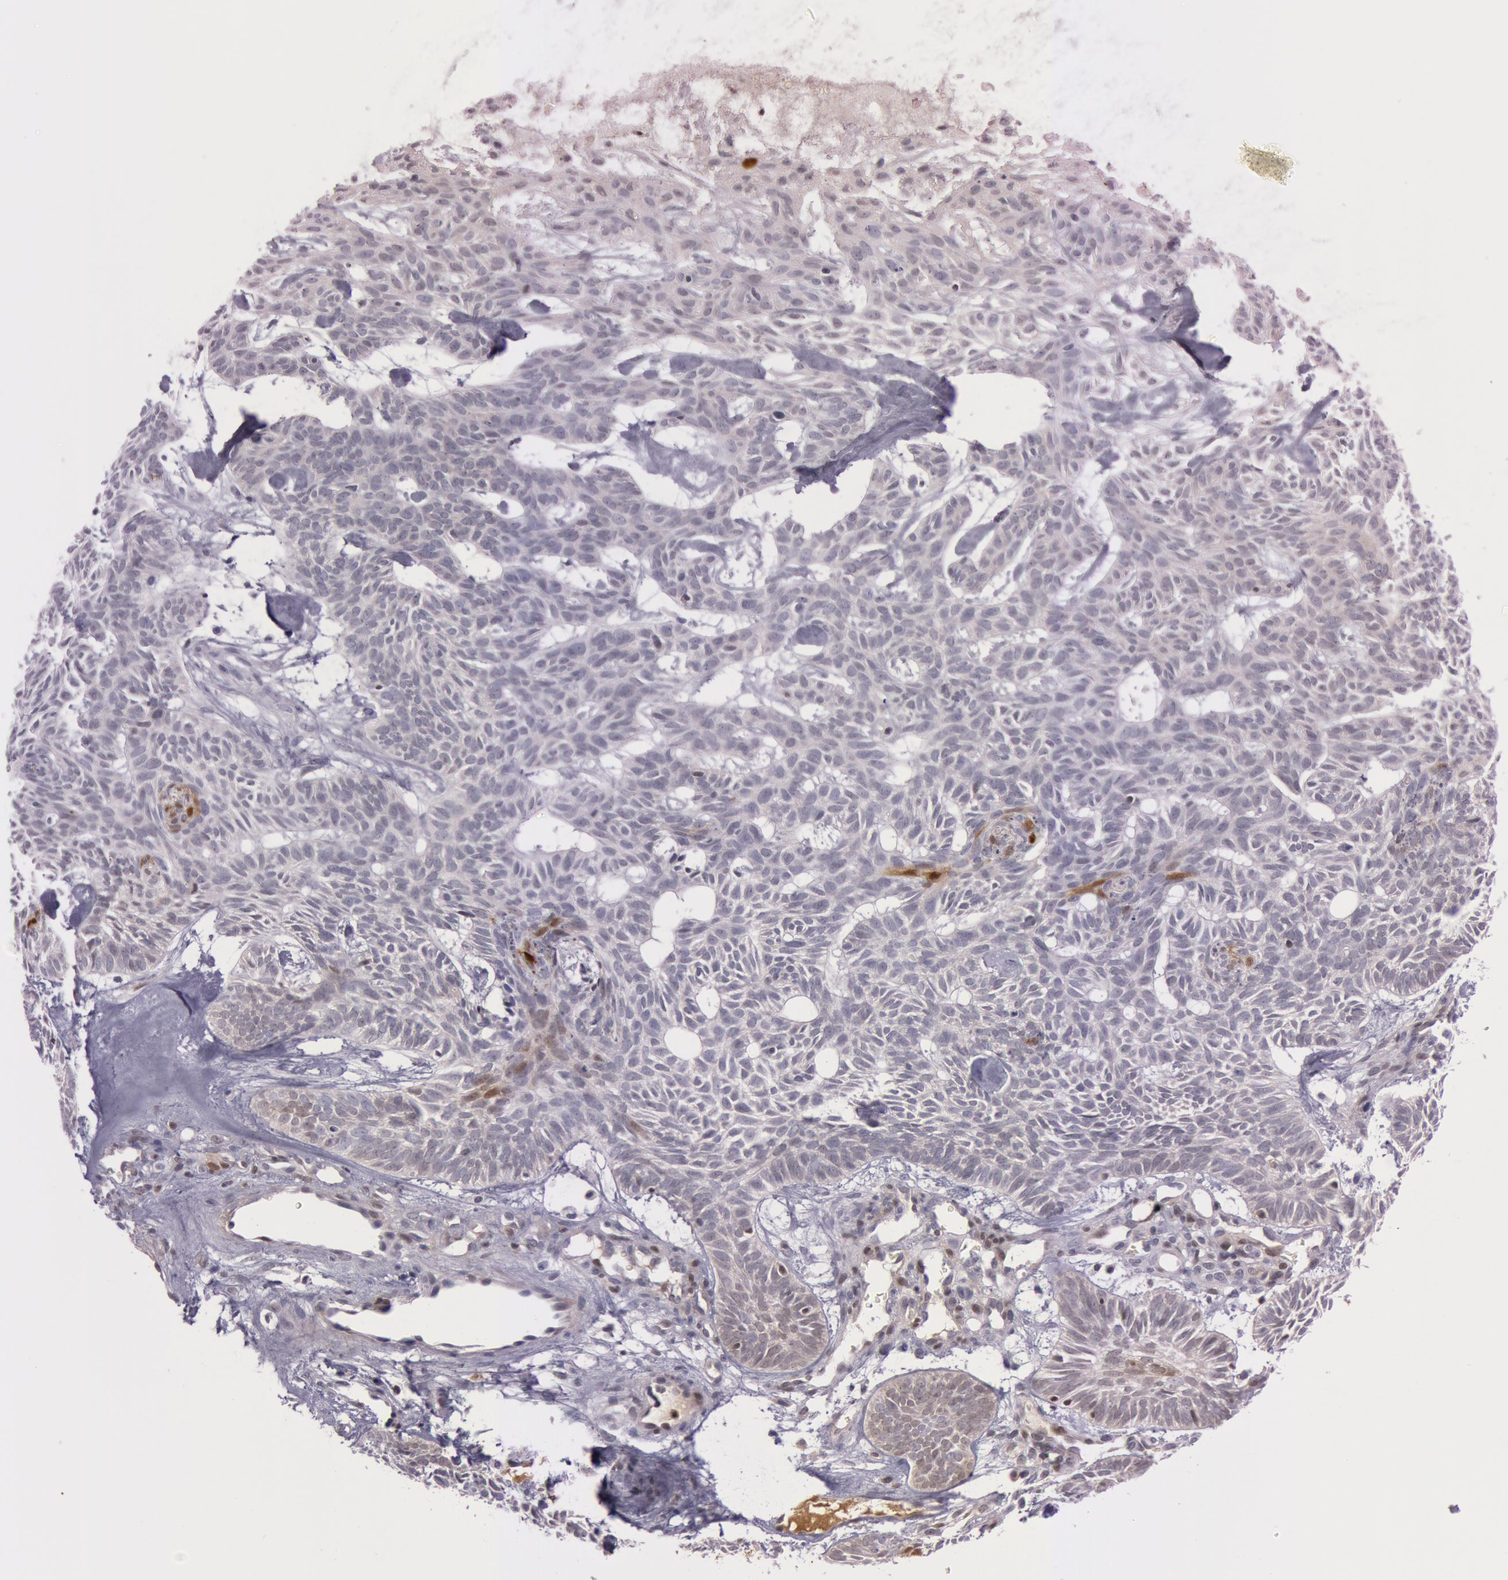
{"staining": {"intensity": "negative", "quantity": "none", "location": "none"}, "tissue": "skin cancer", "cell_type": "Tumor cells", "image_type": "cancer", "snomed": [{"axis": "morphology", "description": "Basal cell carcinoma"}, {"axis": "topography", "description": "Skin"}], "caption": "DAB (3,3'-diaminobenzidine) immunohistochemical staining of human skin cancer demonstrates no significant positivity in tumor cells.", "gene": "S100A7", "patient": {"sex": "male", "age": 75}}